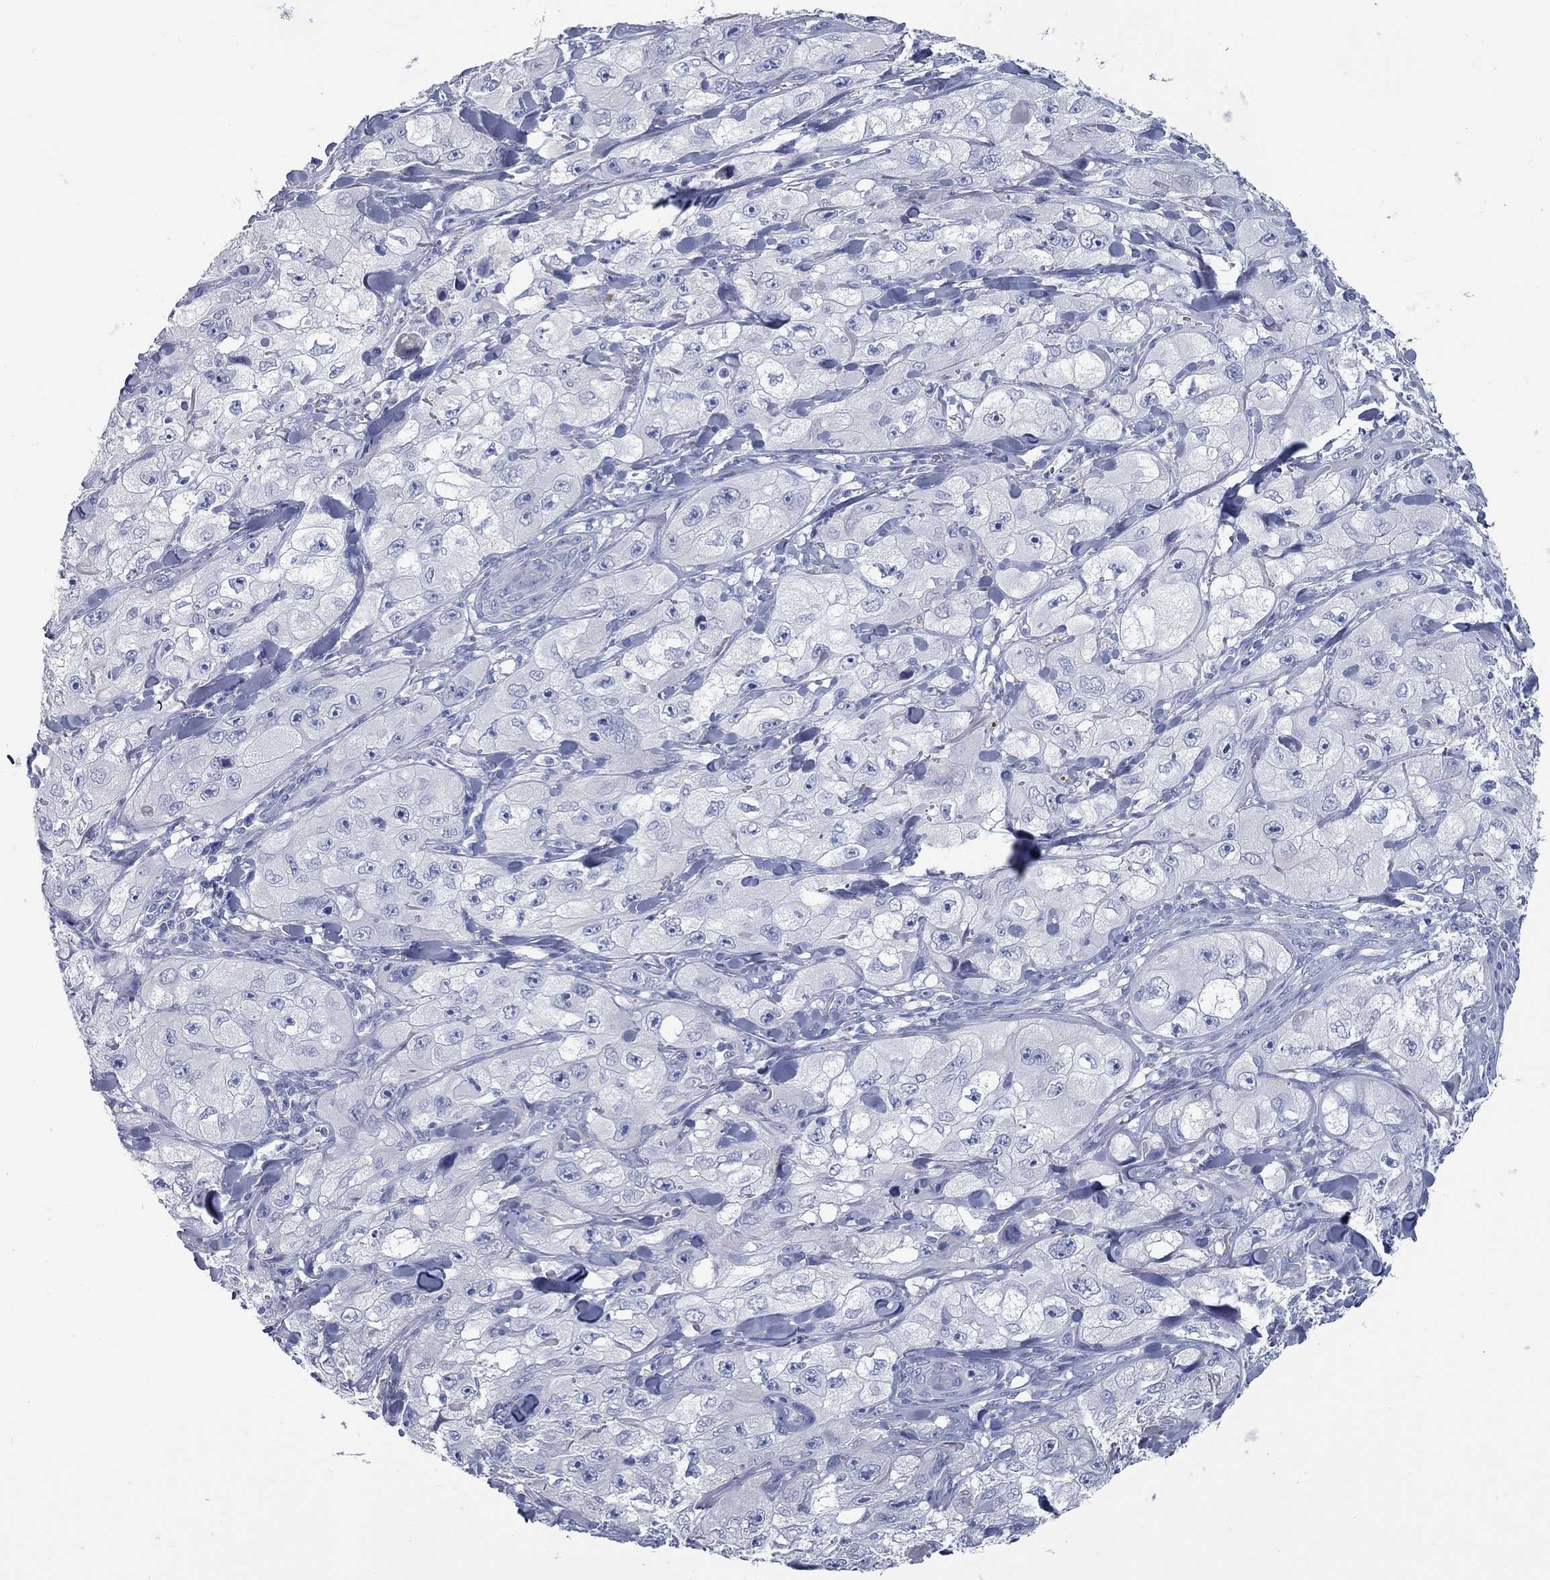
{"staining": {"intensity": "negative", "quantity": "none", "location": "none"}, "tissue": "skin cancer", "cell_type": "Tumor cells", "image_type": "cancer", "snomed": [{"axis": "morphology", "description": "Squamous cell carcinoma, NOS"}, {"axis": "topography", "description": "Skin"}, {"axis": "topography", "description": "Subcutis"}], "caption": "Tumor cells are negative for brown protein staining in skin cancer.", "gene": "KIRREL2", "patient": {"sex": "male", "age": 73}}